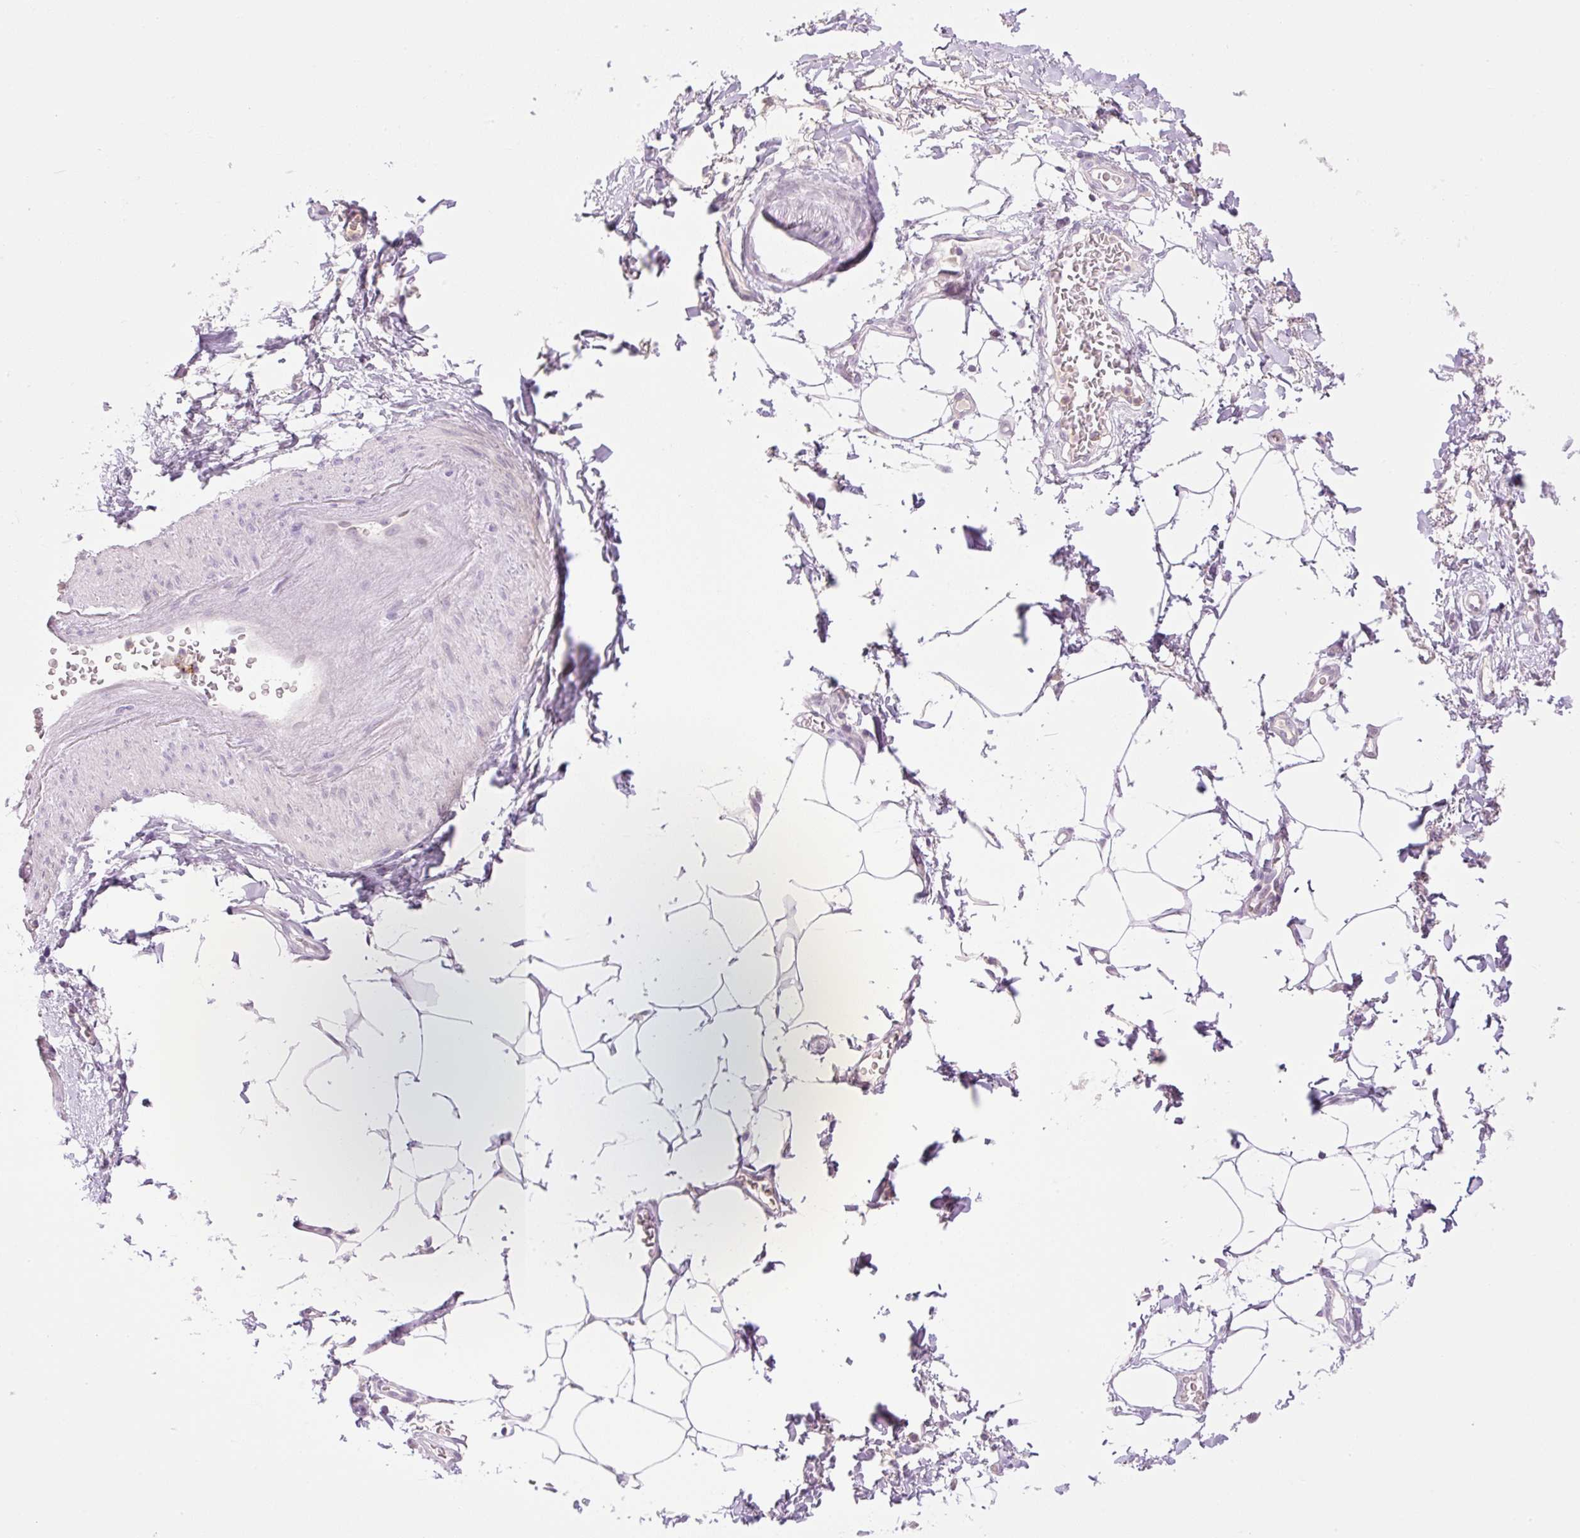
{"staining": {"intensity": "negative", "quantity": "none", "location": "none"}, "tissue": "adipose tissue", "cell_type": "Adipocytes", "image_type": "normal", "snomed": [{"axis": "morphology", "description": "Normal tissue, NOS"}, {"axis": "topography", "description": "Vagina"}, {"axis": "topography", "description": "Peripheral nerve tissue"}], "caption": "Immunohistochemistry micrograph of normal adipose tissue: adipose tissue stained with DAB (3,3'-diaminobenzidine) demonstrates no significant protein positivity in adipocytes. (Stains: DAB immunohistochemistry (IHC) with hematoxylin counter stain, Microscopy: brightfield microscopy at high magnification).", "gene": "TBX15", "patient": {"sex": "female", "age": 71}}